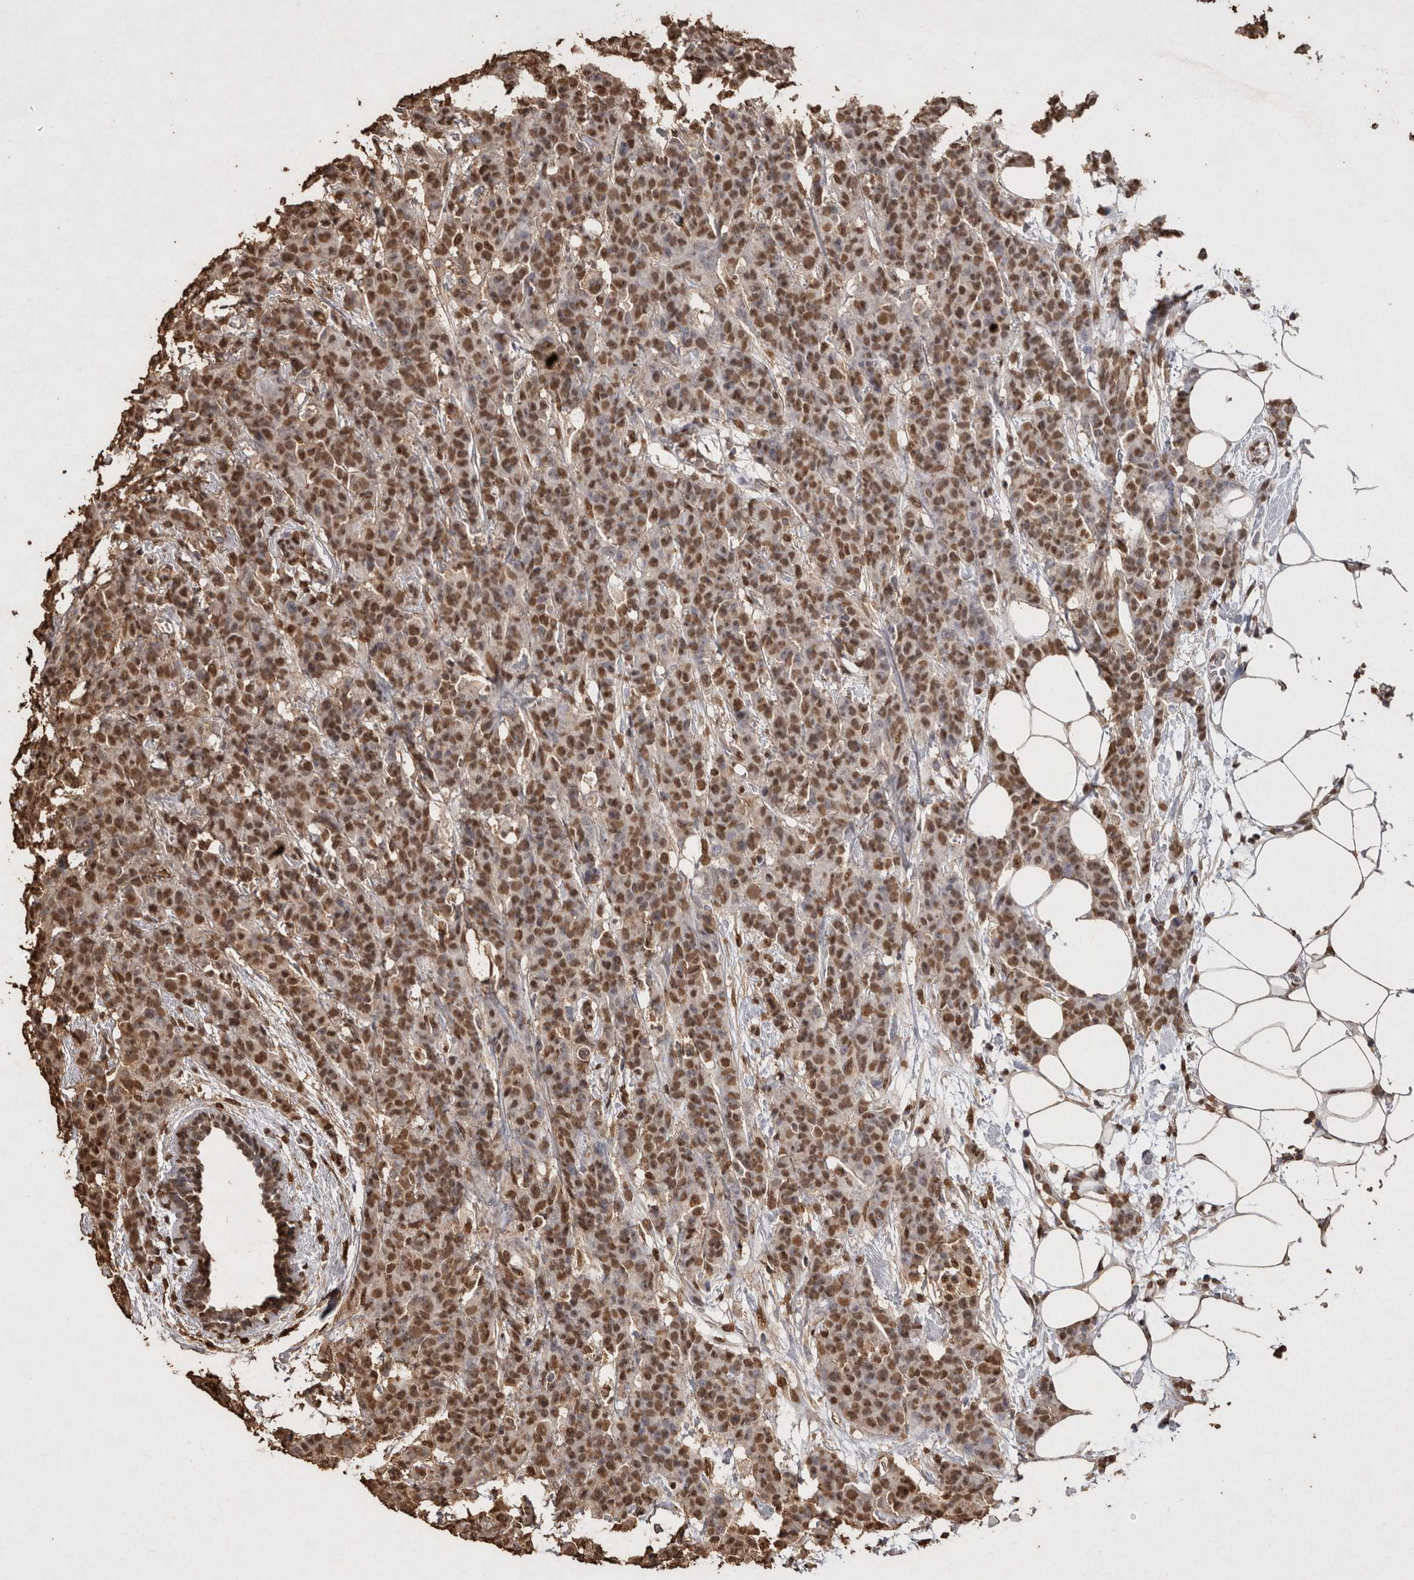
{"staining": {"intensity": "moderate", "quantity": ">75%", "location": "nuclear"}, "tissue": "breast cancer", "cell_type": "Tumor cells", "image_type": "cancer", "snomed": [{"axis": "morphology", "description": "Normal tissue, NOS"}, {"axis": "morphology", "description": "Duct carcinoma"}, {"axis": "topography", "description": "Breast"}], "caption": "Human breast invasive ductal carcinoma stained for a protein (brown) displays moderate nuclear positive expression in approximately >75% of tumor cells.", "gene": "FSTL3", "patient": {"sex": "female", "age": 40}}